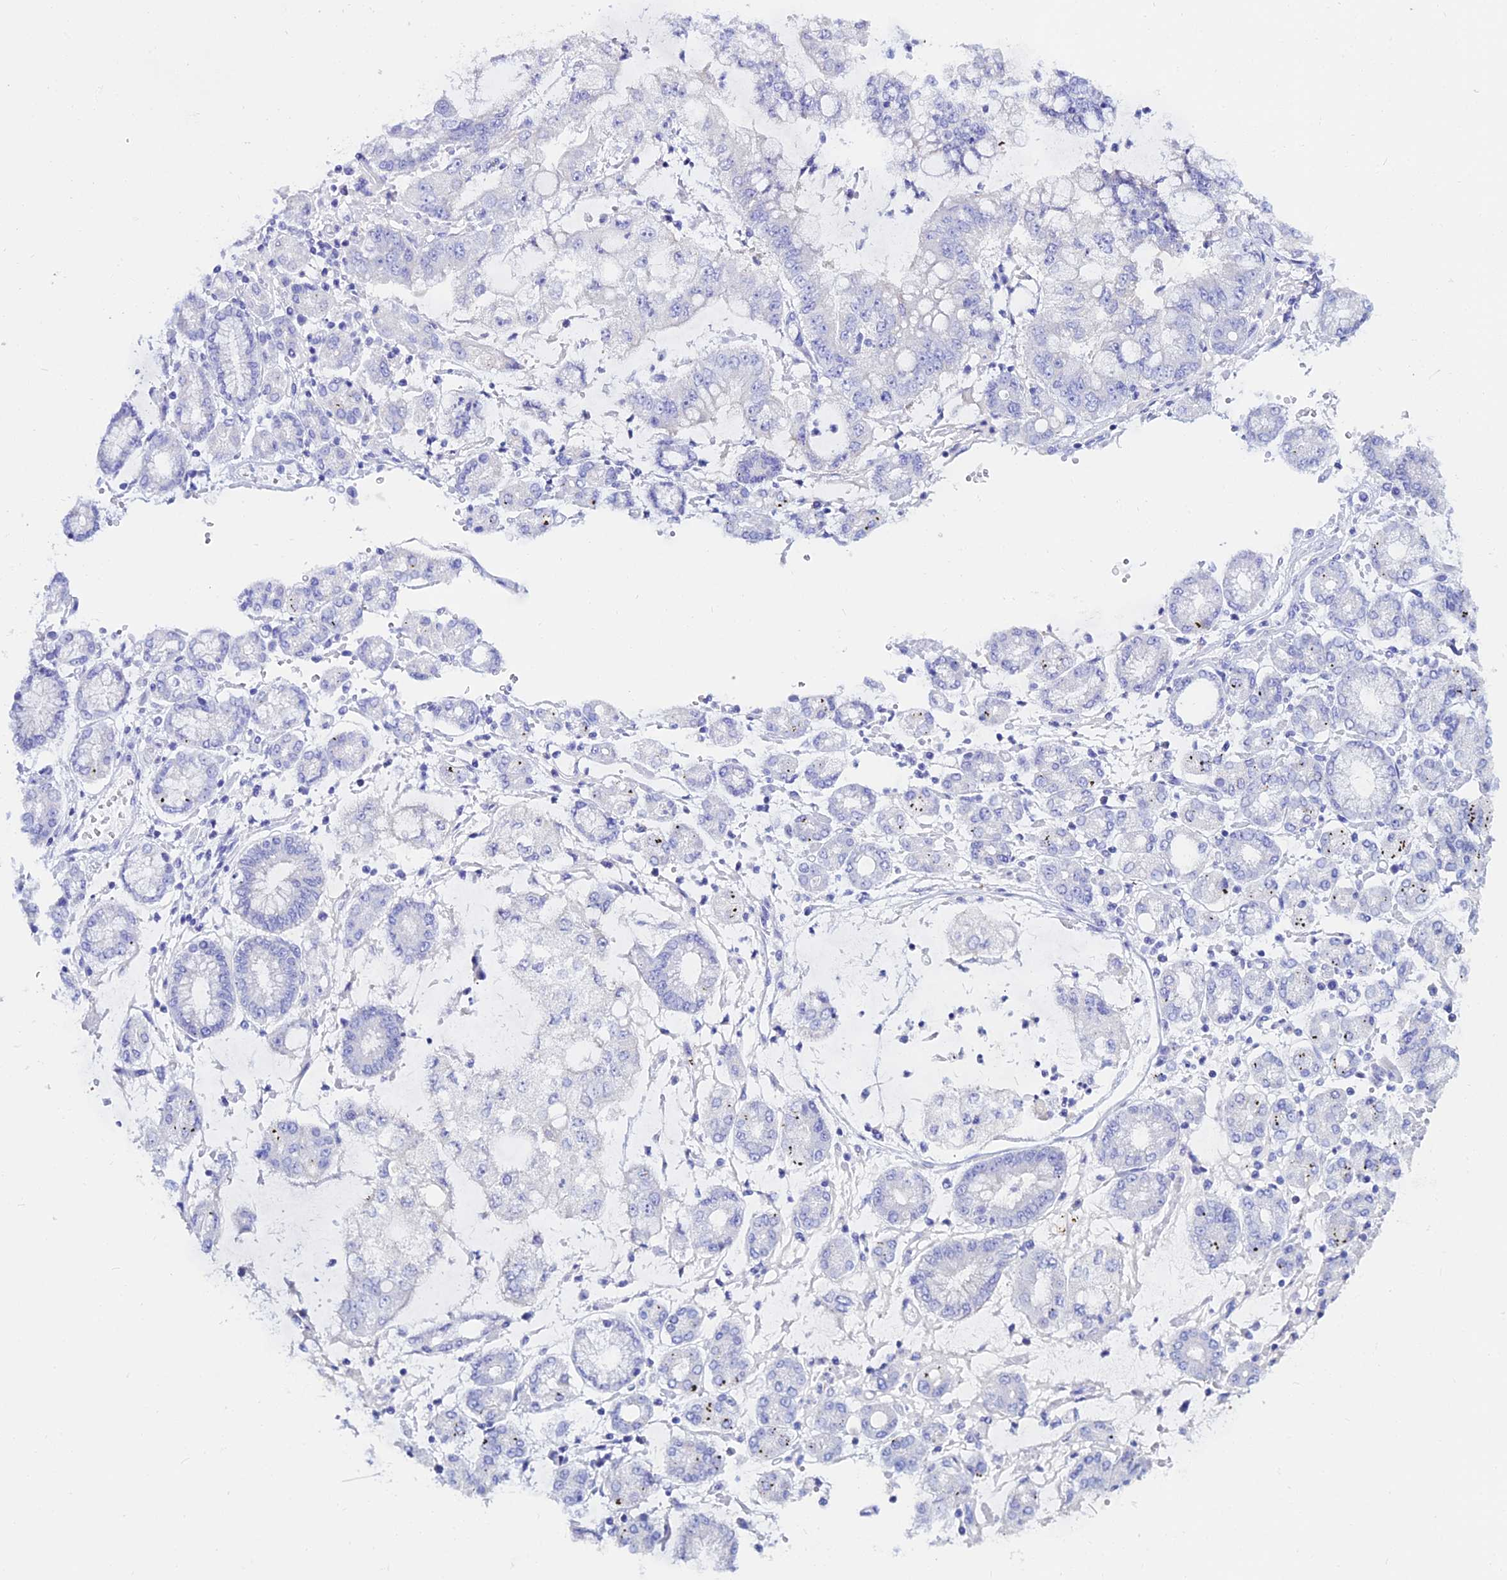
{"staining": {"intensity": "negative", "quantity": "none", "location": "none"}, "tissue": "stomach cancer", "cell_type": "Tumor cells", "image_type": "cancer", "snomed": [{"axis": "morphology", "description": "Adenocarcinoma, NOS"}, {"axis": "topography", "description": "Stomach"}], "caption": "A high-resolution histopathology image shows immunohistochemistry (IHC) staining of stomach adenocarcinoma, which reveals no significant expression in tumor cells.", "gene": "OR4D5", "patient": {"sex": "male", "age": 76}}